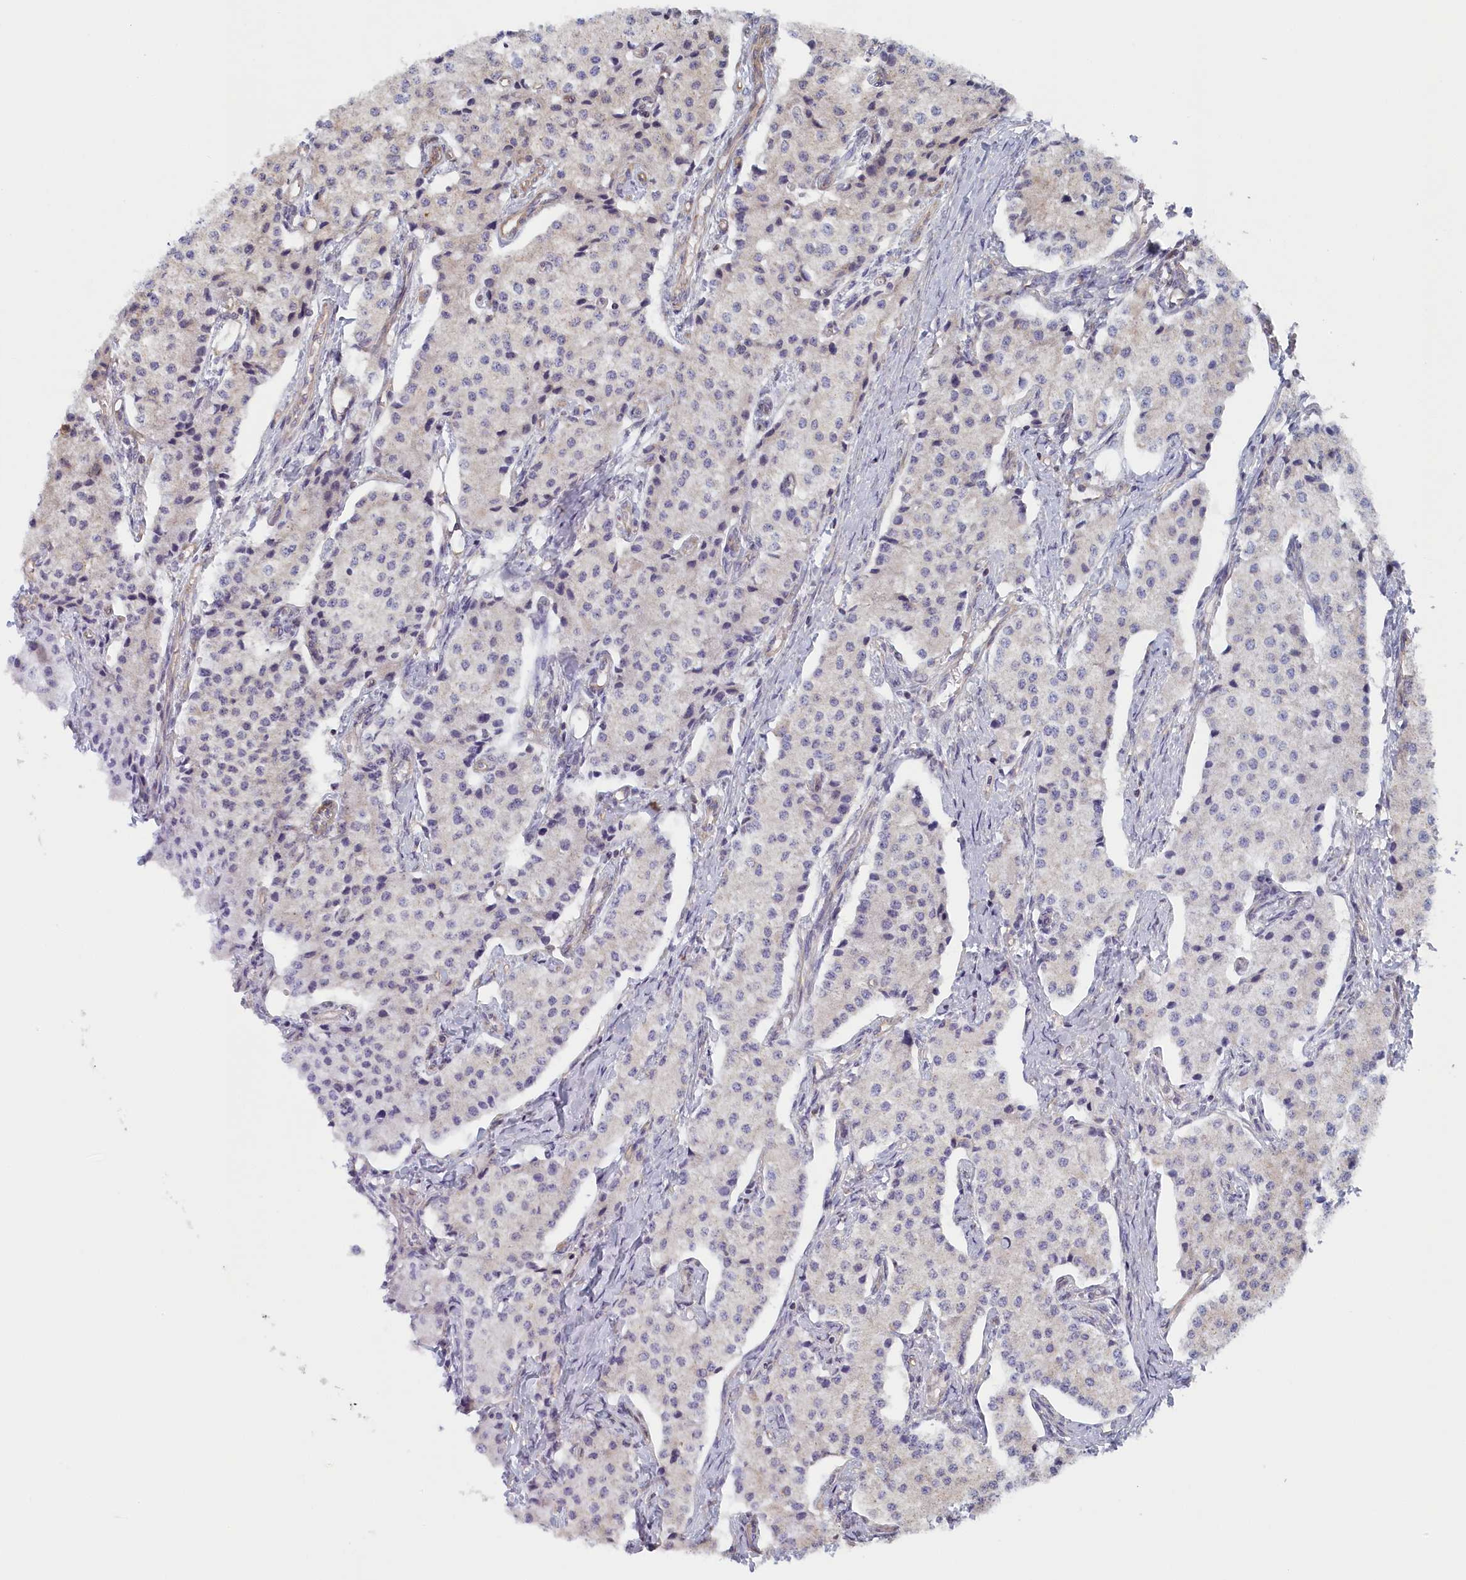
{"staining": {"intensity": "negative", "quantity": "none", "location": "none"}, "tissue": "carcinoid", "cell_type": "Tumor cells", "image_type": "cancer", "snomed": [{"axis": "morphology", "description": "Carcinoid, malignant, NOS"}, {"axis": "topography", "description": "Colon"}], "caption": "Malignant carcinoid stained for a protein using immunohistochemistry (IHC) exhibits no expression tumor cells.", "gene": "INTS4", "patient": {"sex": "female", "age": 52}}